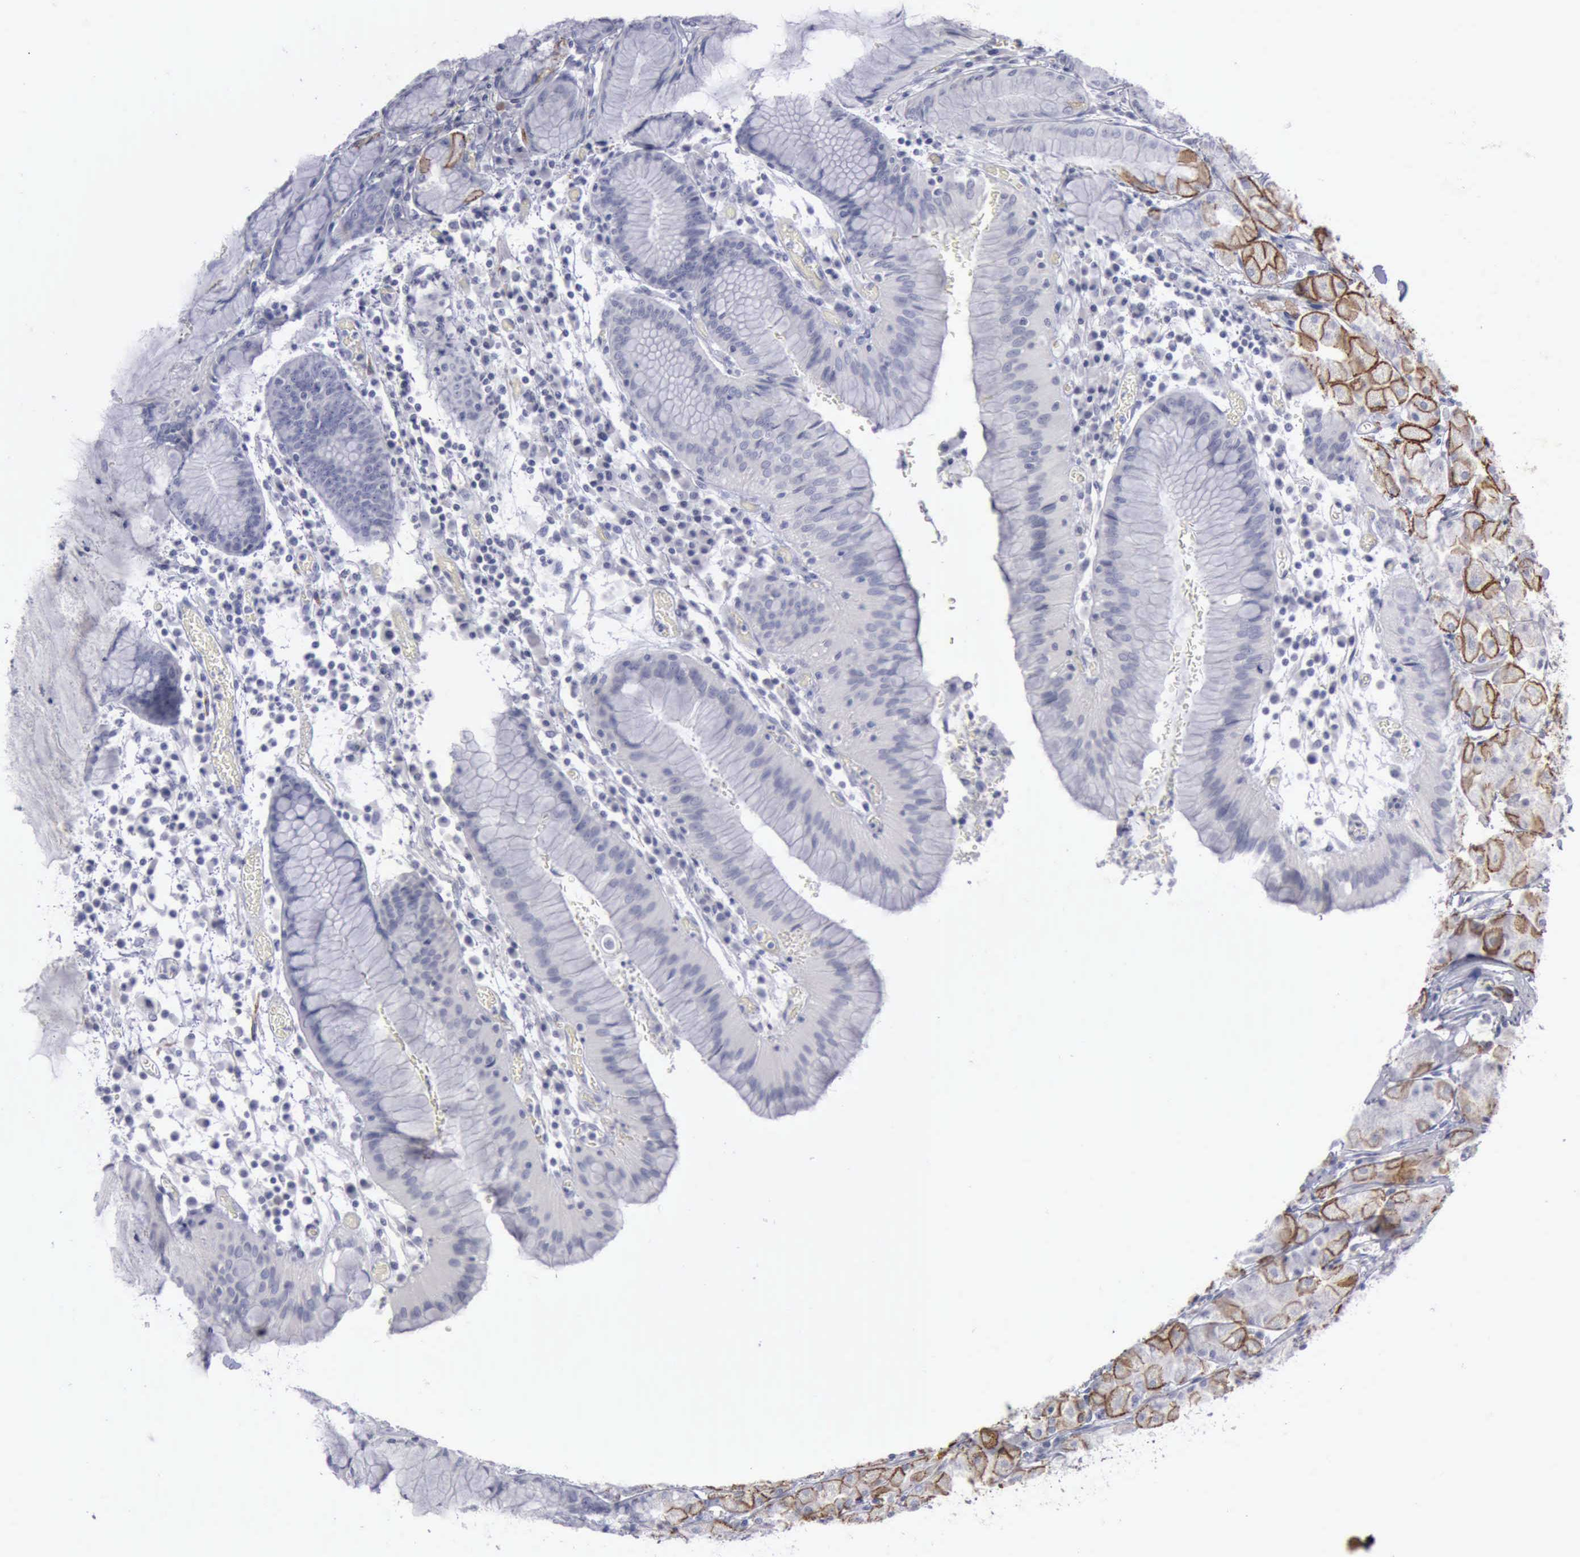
{"staining": {"intensity": "strong", "quantity": "25%-75%", "location": "cytoplasmic/membranous"}, "tissue": "stomach", "cell_type": "Glandular cells", "image_type": "normal", "snomed": [{"axis": "morphology", "description": "Normal tissue, NOS"}, {"axis": "topography", "description": "Stomach, lower"}], "caption": "Protein staining of normal stomach shows strong cytoplasmic/membranous positivity in approximately 25%-75% of glandular cells.", "gene": "CDH2", "patient": {"sex": "female", "age": 73}}